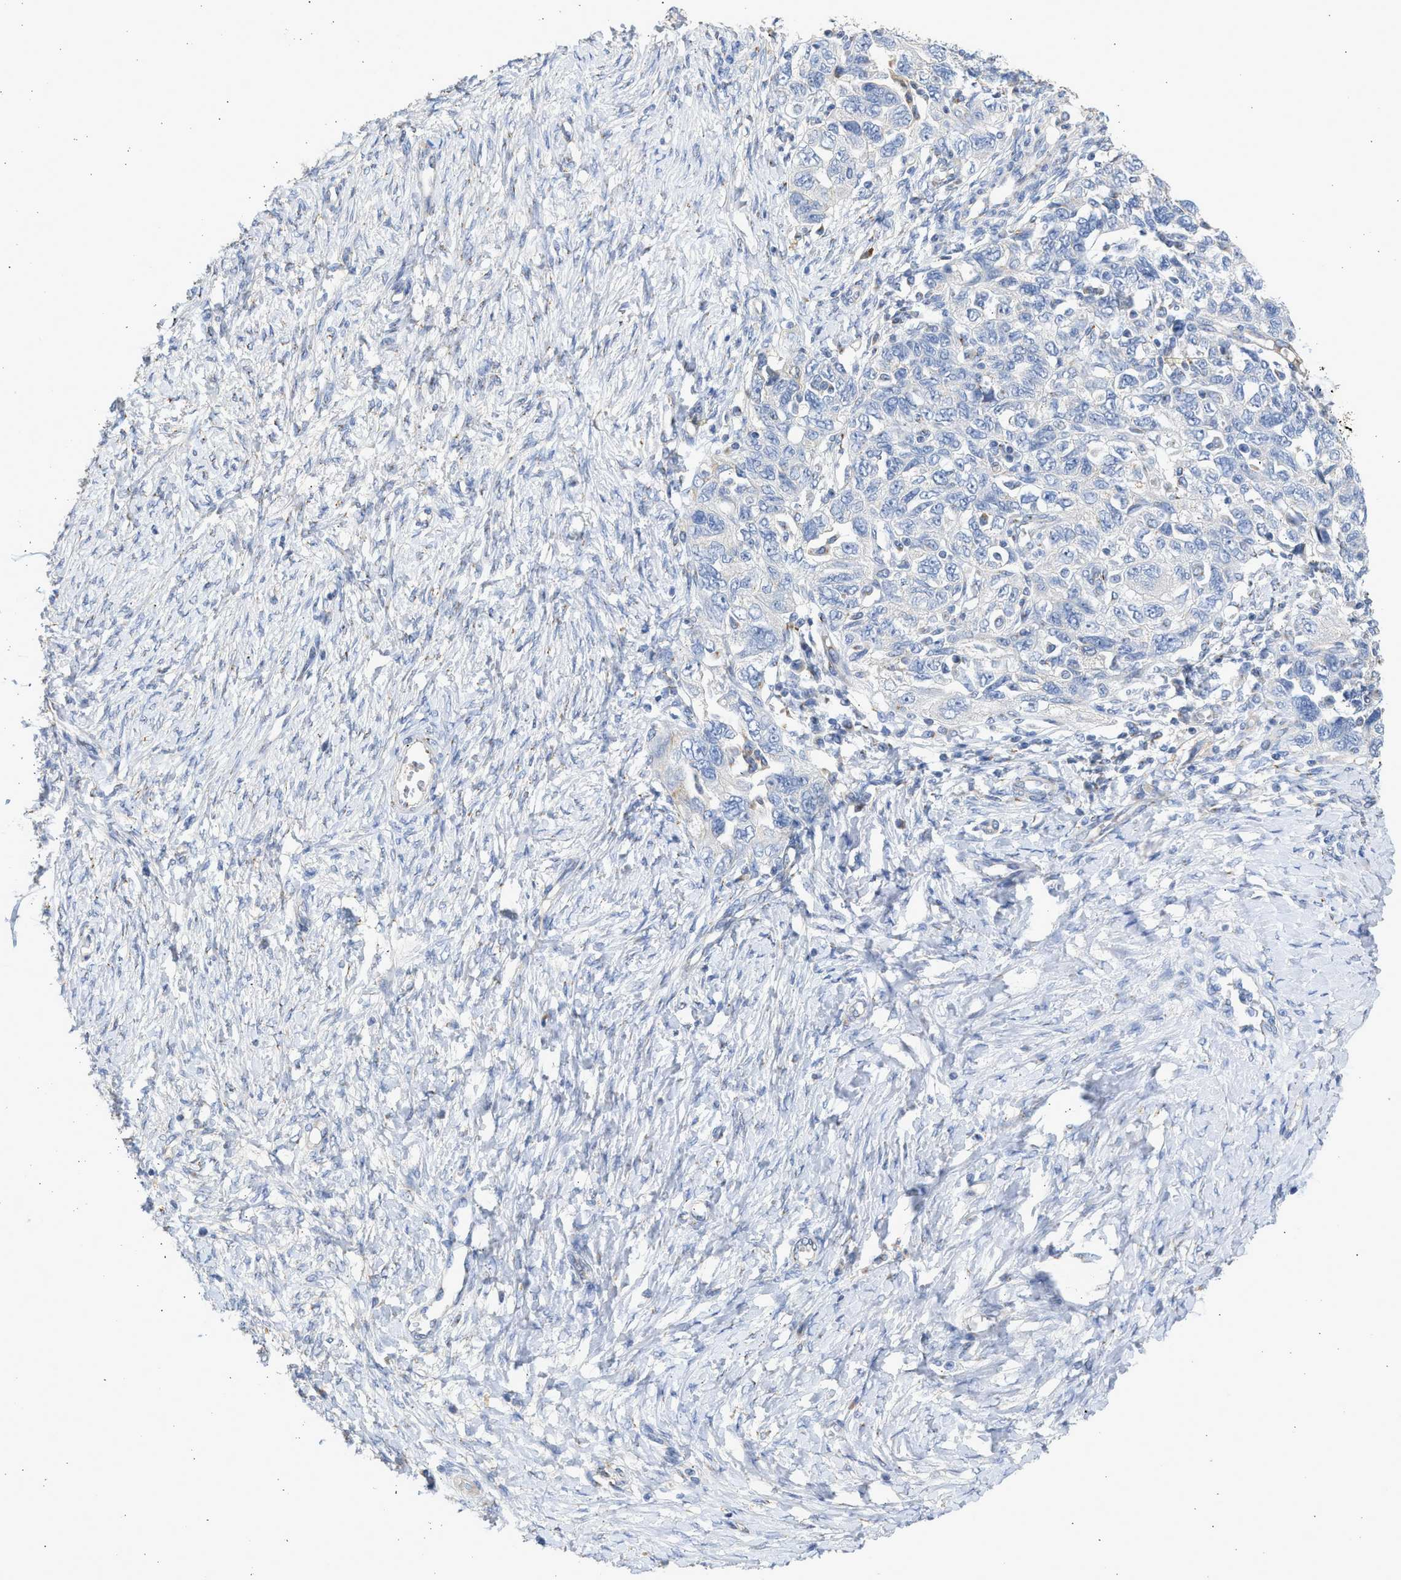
{"staining": {"intensity": "negative", "quantity": "none", "location": "none"}, "tissue": "ovarian cancer", "cell_type": "Tumor cells", "image_type": "cancer", "snomed": [{"axis": "morphology", "description": "Carcinoma, NOS"}, {"axis": "morphology", "description": "Cystadenocarcinoma, serous, NOS"}, {"axis": "topography", "description": "Ovary"}], "caption": "Ovarian cancer (serous cystadenocarcinoma) was stained to show a protein in brown. There is no significant staining in tumor cells.", "gene": "IPO8", "patient": {"sex": "female", "age": 69}}